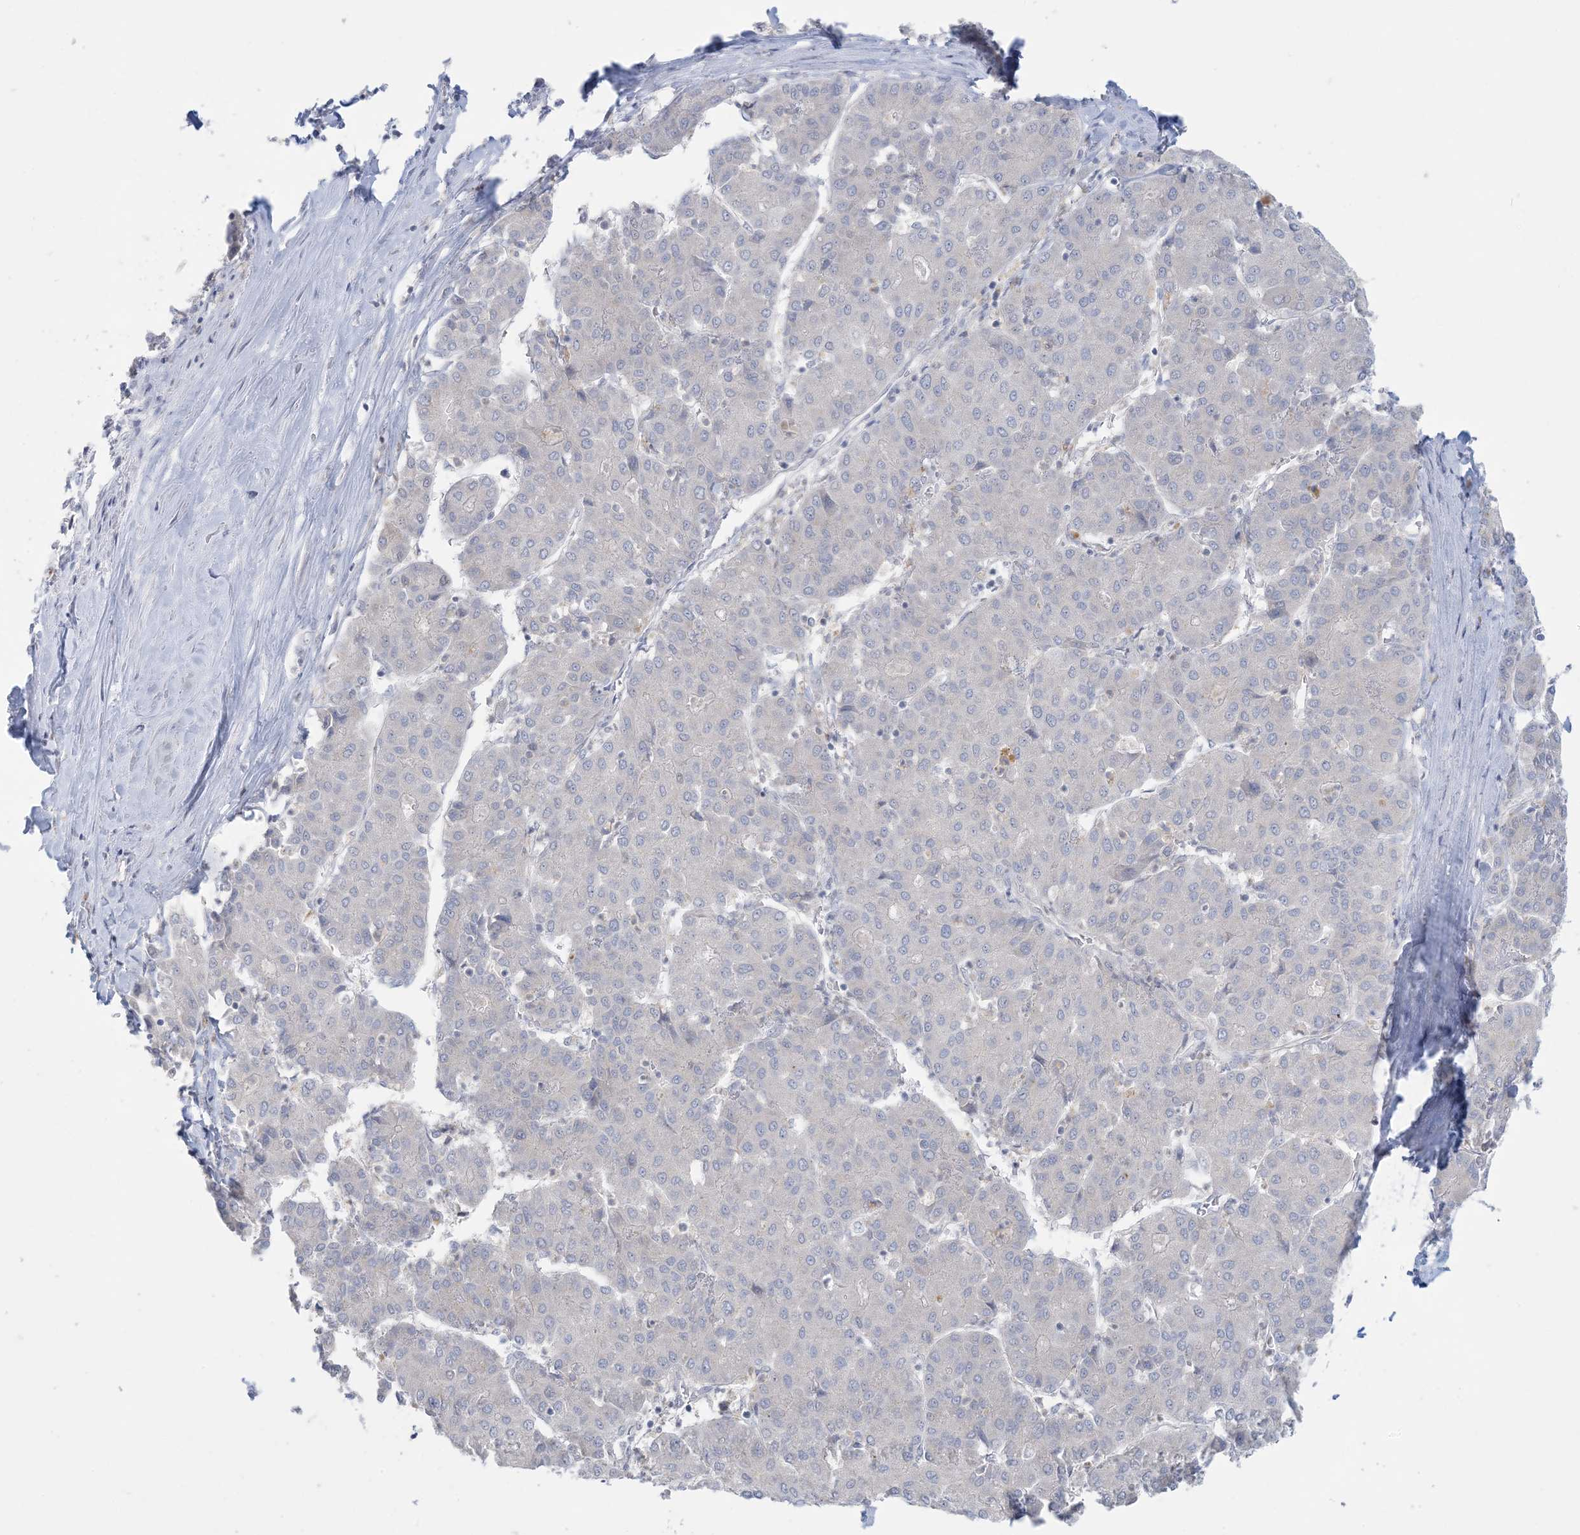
{"staining": {"intensity": "negative", "quantity": "none", "location": "none"}, "tissue": "liver cancer", "cell_type": "Tumor cells", "image_type": "cancer", "snomed": [{"axis": "morphology", "description": "Carcinoma, Hepatocellular, NOS"}, {"axis": "topography", "description": "Liver"}], "caption": "High power microscopy histopathology image of an IHC photomicrograph of liver hepatocellular carcinoma, revealing no significant staining in tumor cells.", "gene": "KIF3A", "patient": {"sex": "male", "age": 65}}